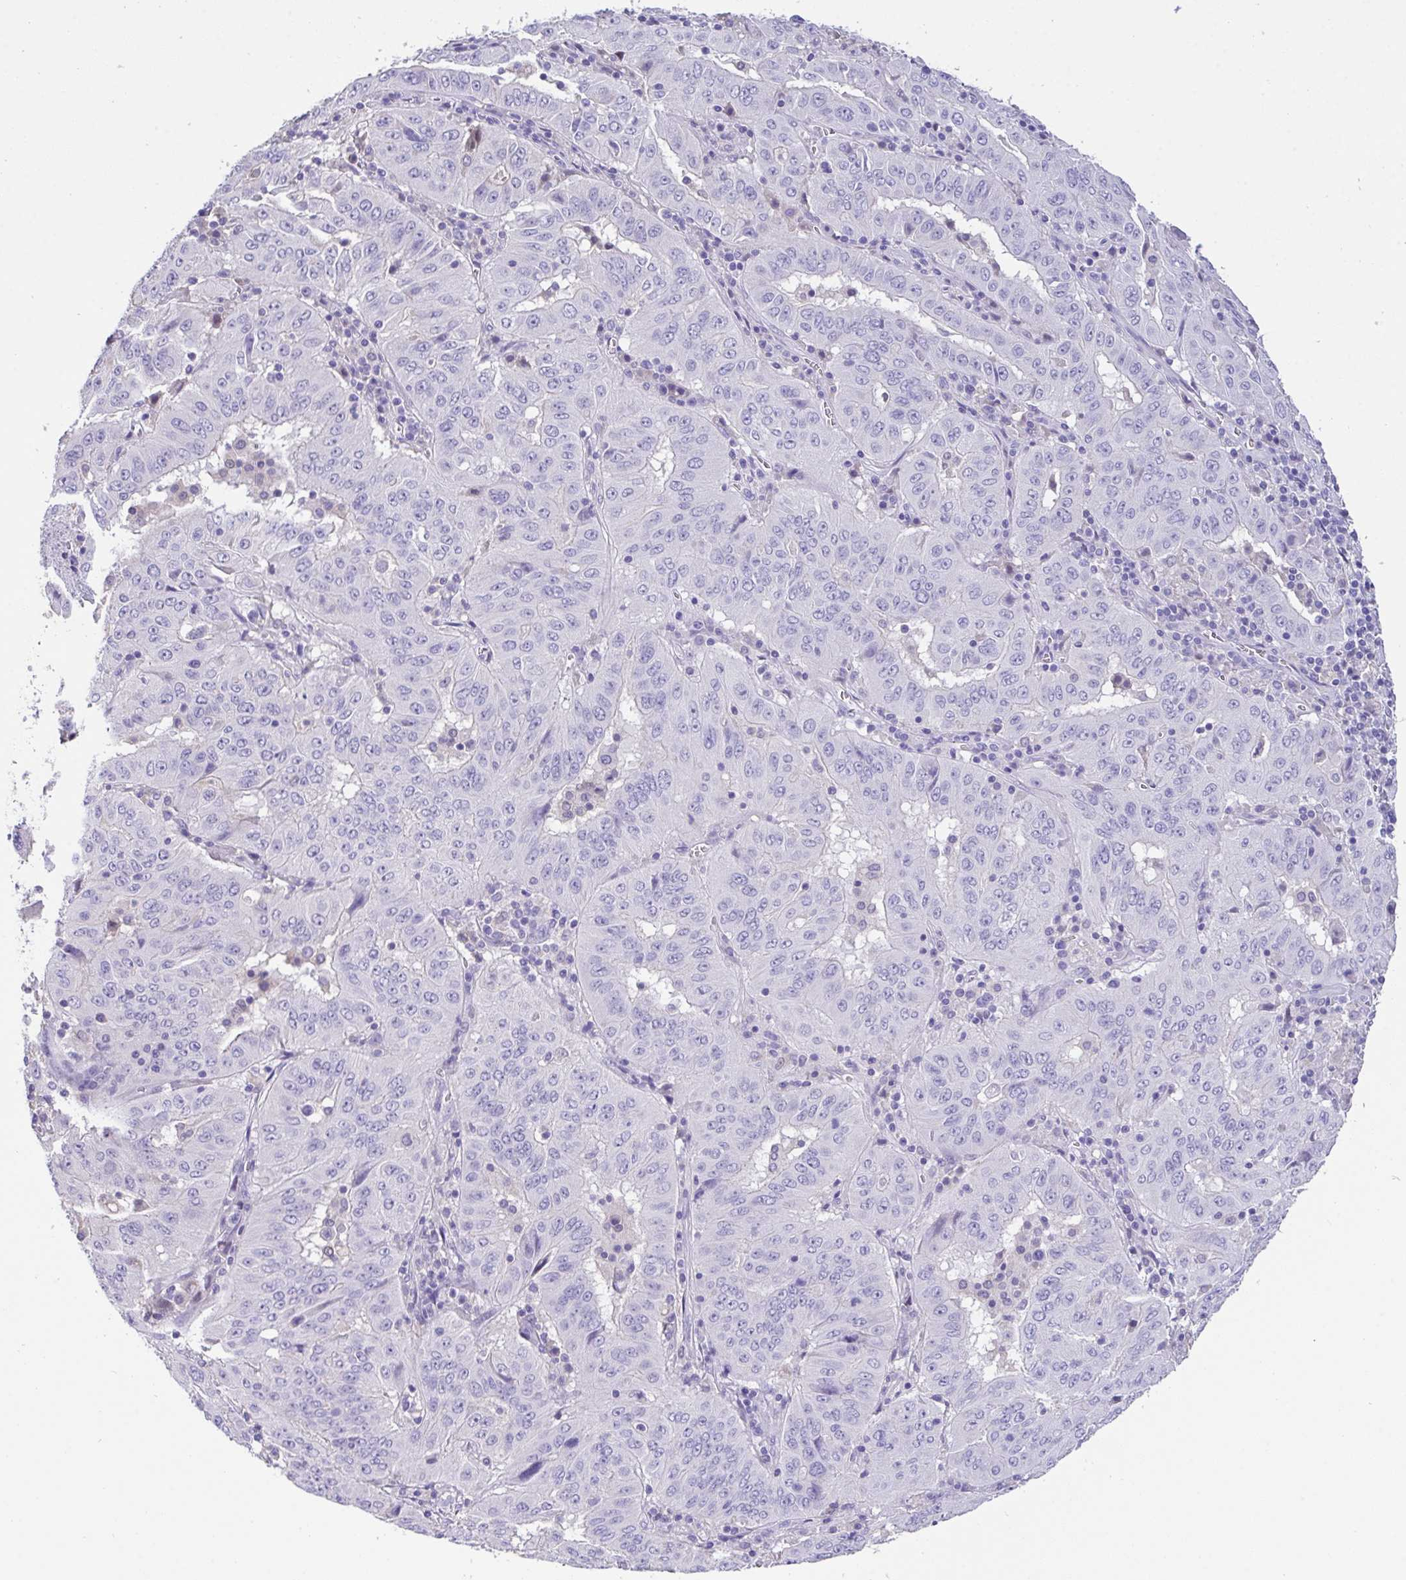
{"staining": {"intensity": "negative", "quantity": "none", "location": "none"}, "tissue": "pancreatic cancer", "cell_type": "Tumor cells", "image_type": "cancer", "snomed": [{"axis": "morphology", "description": "Adenocarcinoma, NOS"}, {"axis": "topography", "description": "Pancreas"}], "caption": "The photomicrograph reveals no staining of tumor cells in pancreatic cancer.", "gene": "CA10", "patient": {"sex": "male", "age": 63}}